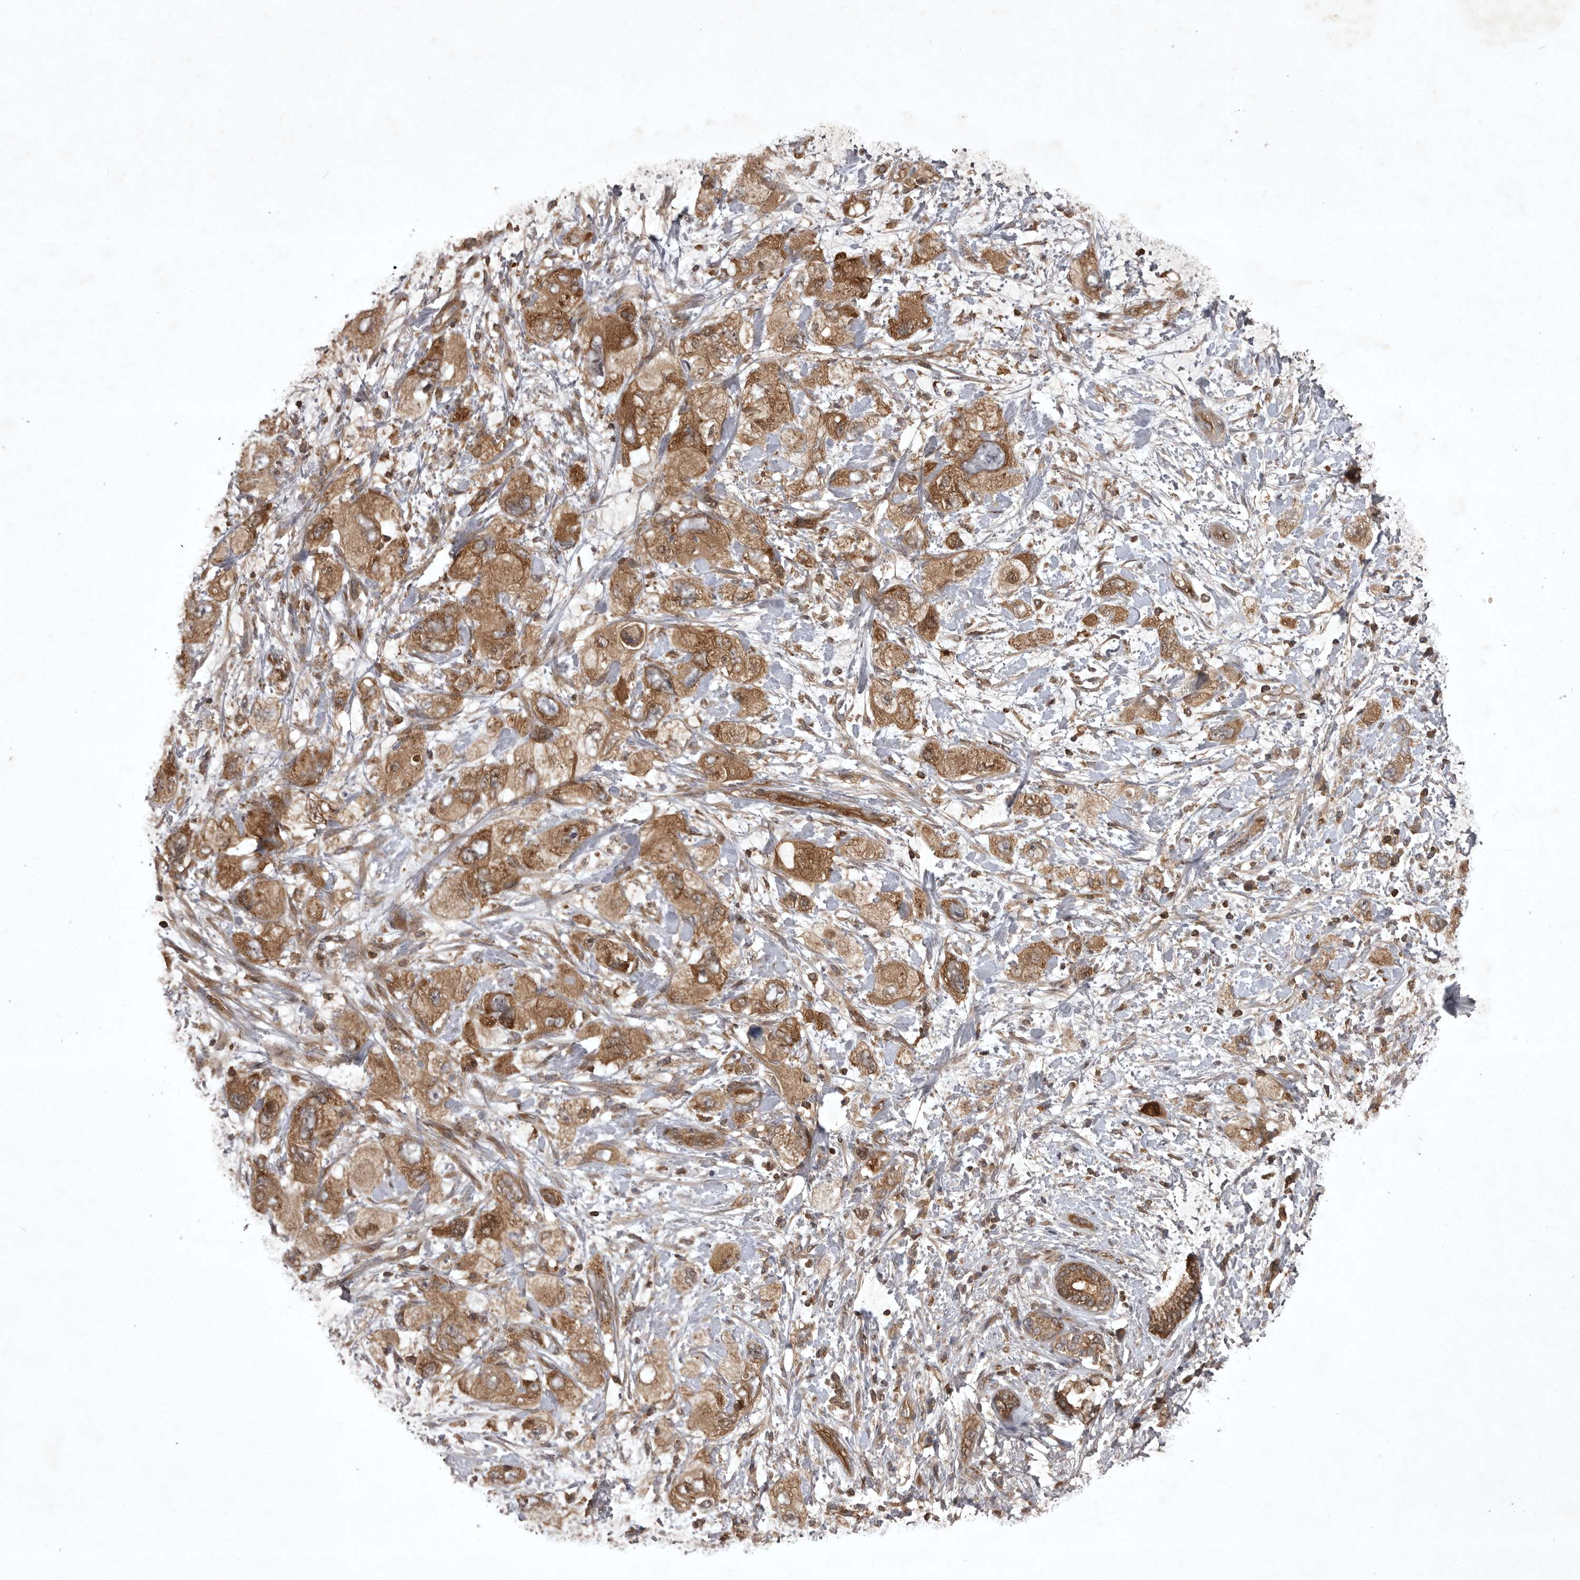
{"staining": {"intensity": "moderate", "quantity": ">75%", "location": "cytoplasmic/membranous"}, "tissue": "pancreatic cancer", "cell_type": "Tumor cells", "image_type": "cancer", "snomed": [{"axis": "morphology", "description": "Adenocarcinoma, NOS"}, {"axis": "topography", "description": "Pancreas"}], "caption": "Pancreatic cancer stained with a protein marker reveals moderate staining in tumor cells.", "gene": "STK24", "patient": {"sex": "female", "age": 73}}